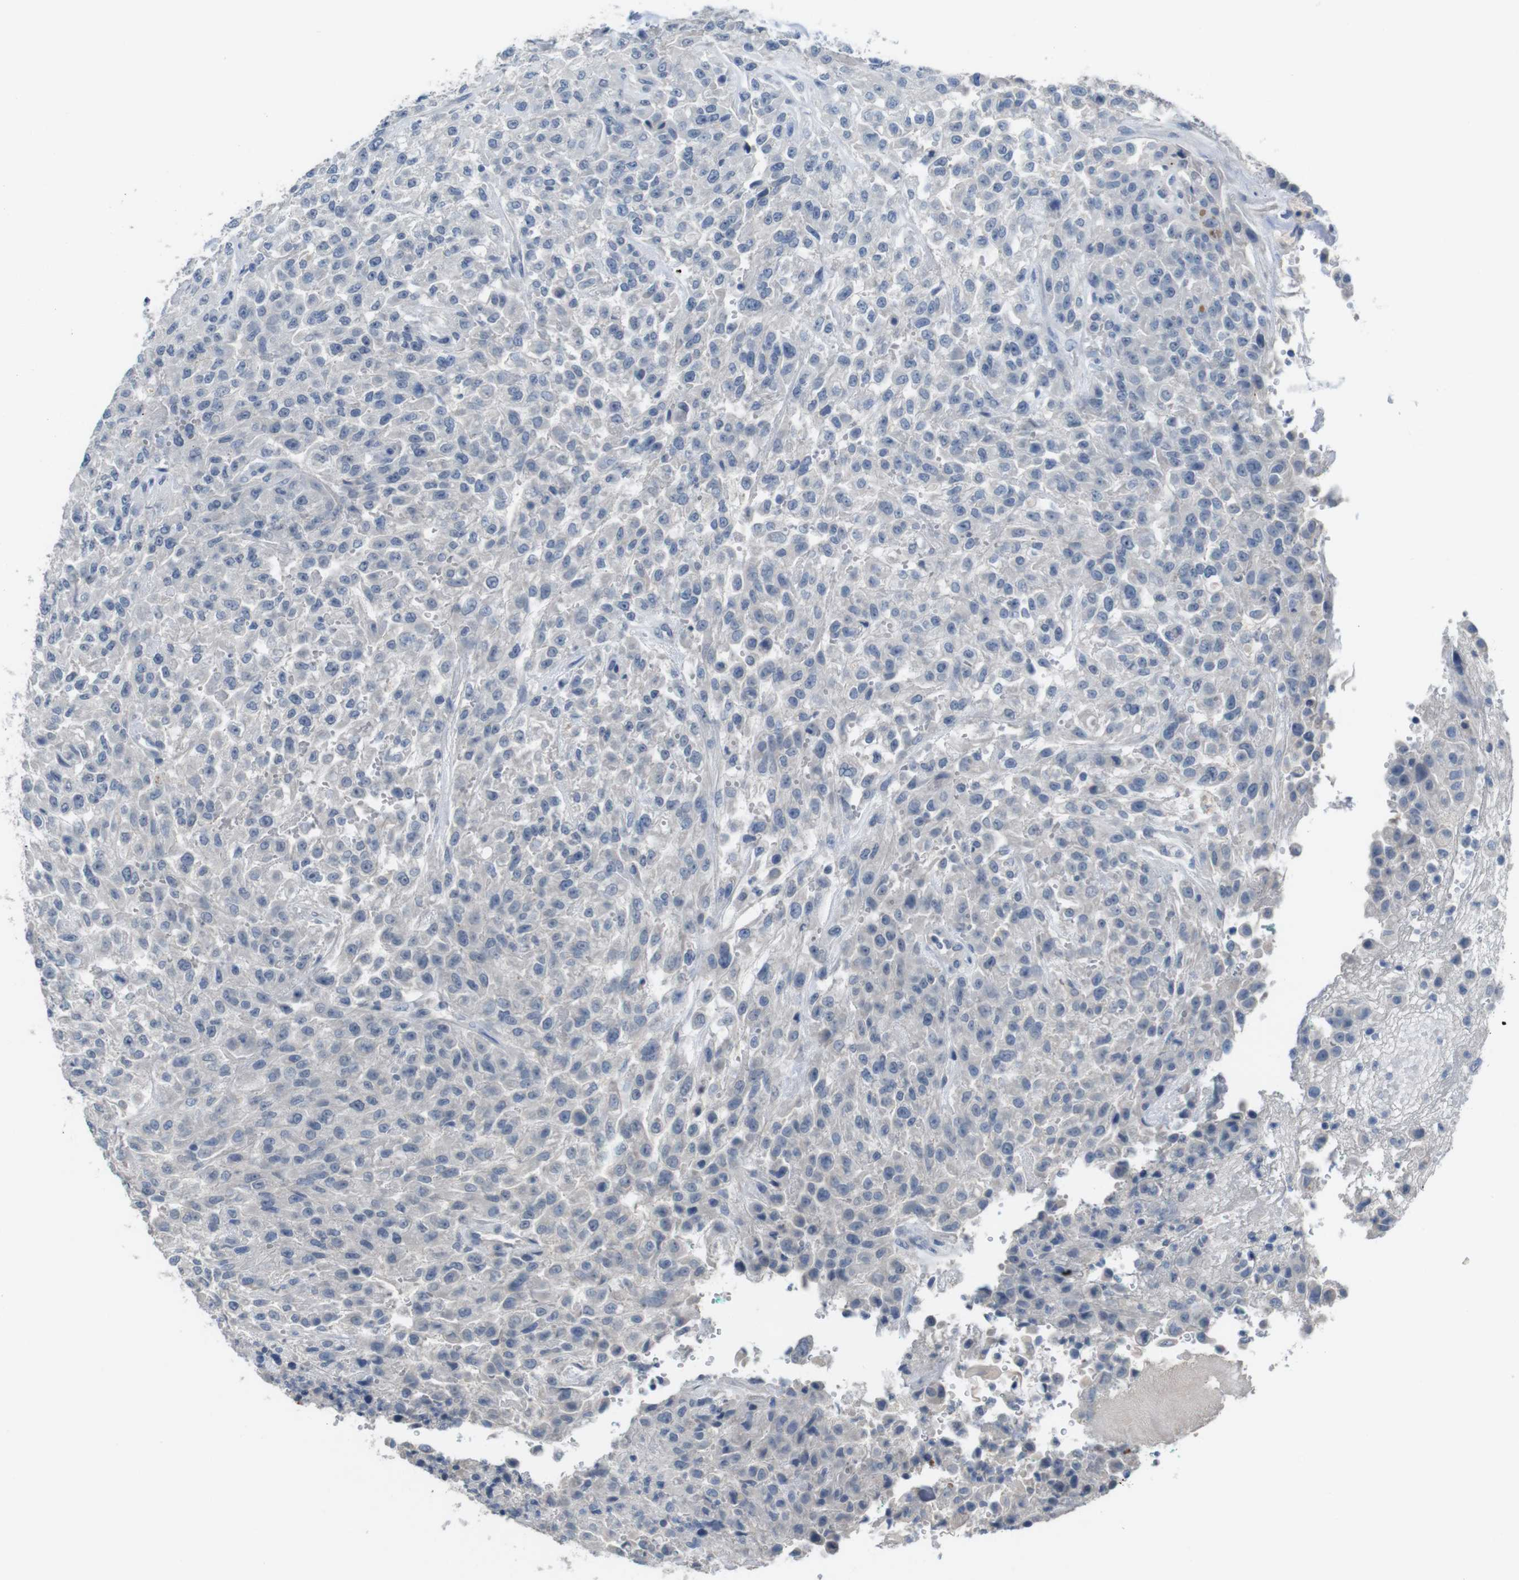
{"staining": {"intensity": "negative", "quantity": "none", "location": "none"}, "tissue": "urothelial cancer", "cell_type": "Tumor cells", "image_type": "cancer", "snomed": [{"axis": "morphology", "description": "Urothelial carcinoma, High grade"}, {"axis": "topography", "description": "Urinary bladder"}], "caption": "High-grade urothelial carcinoma was stained to show a protein in brown. There is no significant positivity in tumor cells. (Stains: DAB (3,3'-diaminobenzidine) IHC with hematoxylin counter stain, Microscopy: brightfield microscopy at high magnification).", "gene": "SLC2A8", "patient": {"sex": "male", "age": 46}}